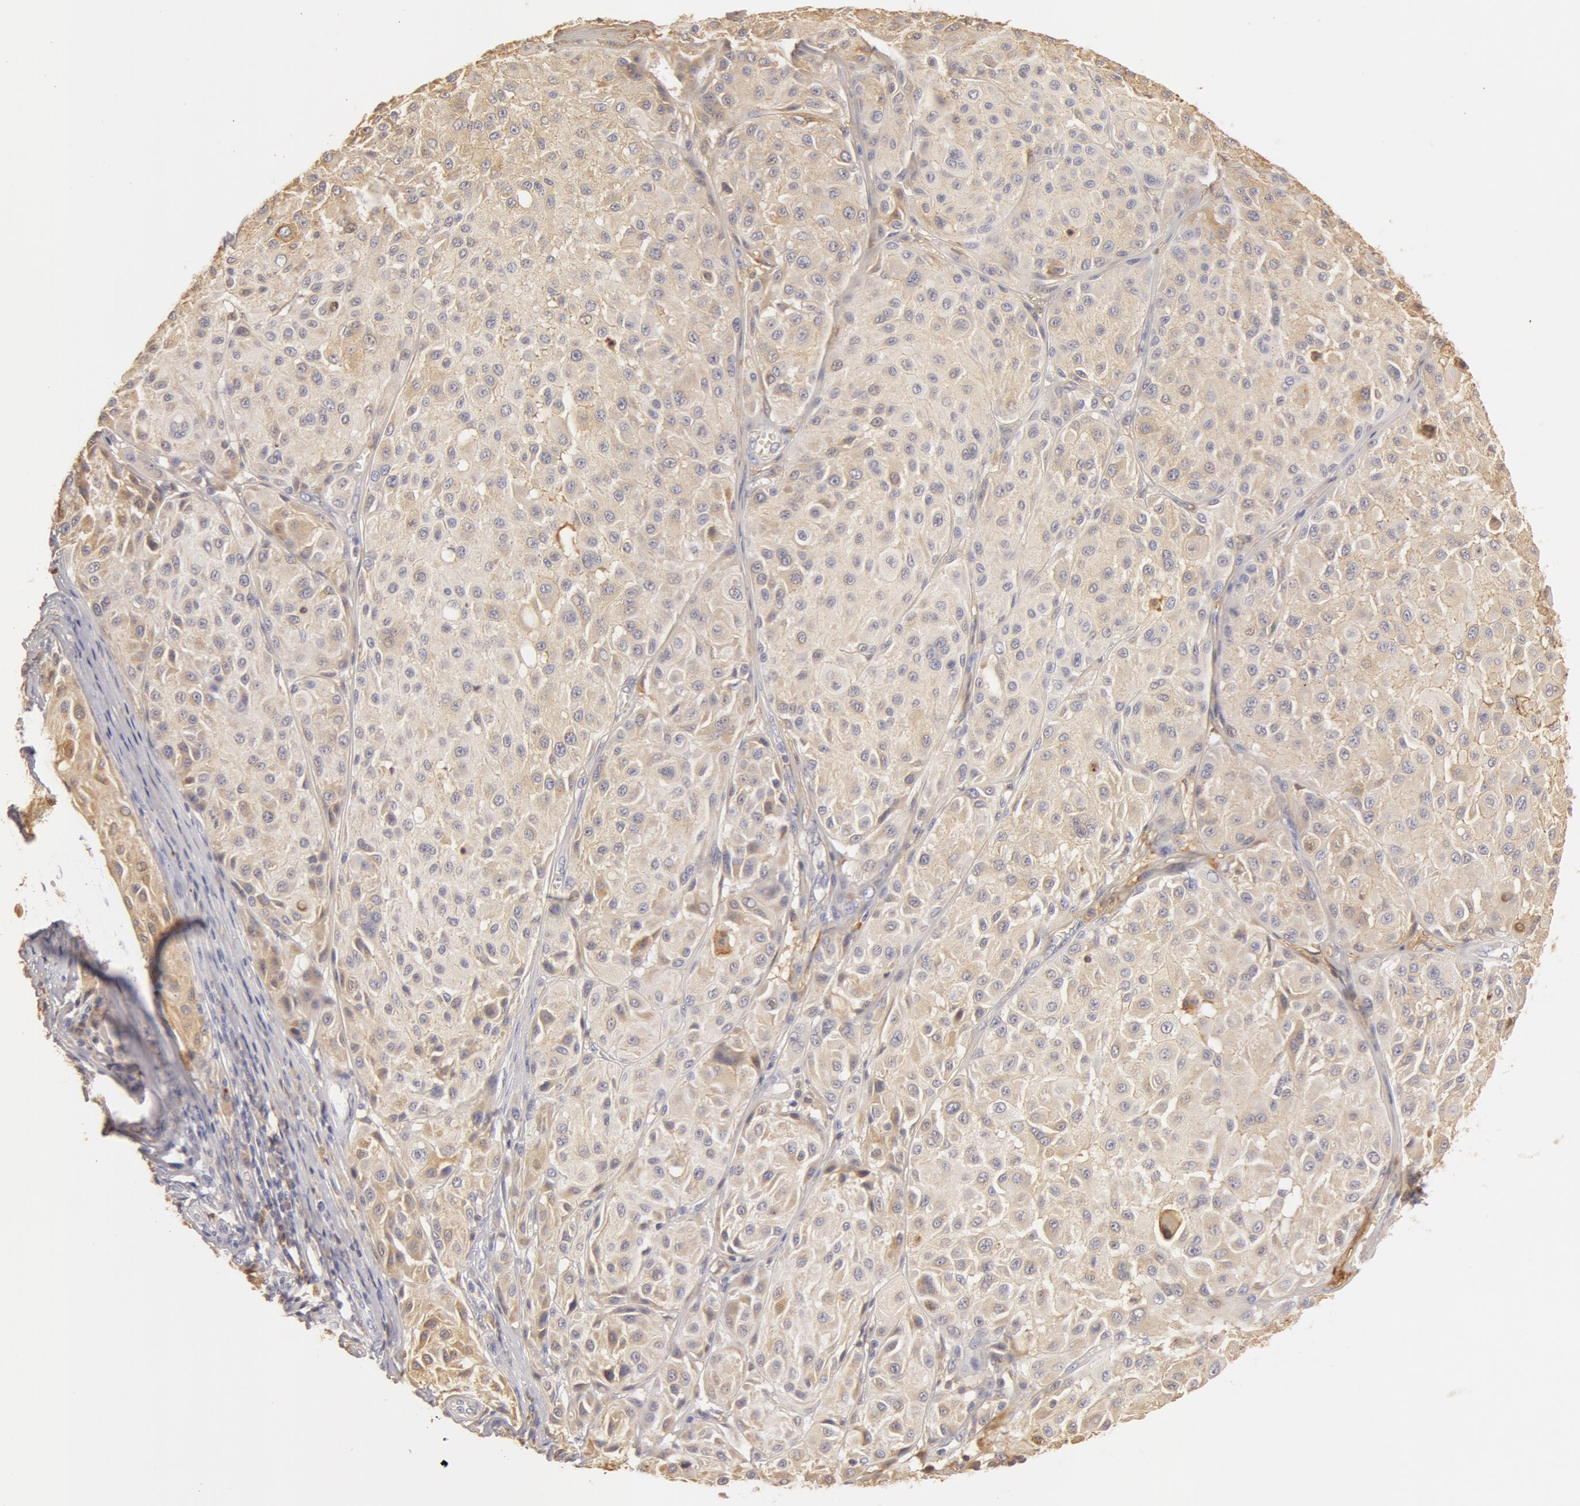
{"staining": {"intensity": "weak", "quantity": ">75%", "location": "cytoplasmic/membranous"}, "tissue": "melanoma", "cell_type": "Tumor cells", "image_type": "cancer", "snomed": [{"axis": "morphology", "description": "Malignant melanoma, NOS"}, {"axis": "topography", "description": "Skin"}], "caption": "The photomicrograph shows staining of malignant melanoma, revealing weak cytoplasmic/membranous protein positivity (brown color) within tumor cells.", "gene": "TF", "patient": {"sex": "male", "age": 36}}